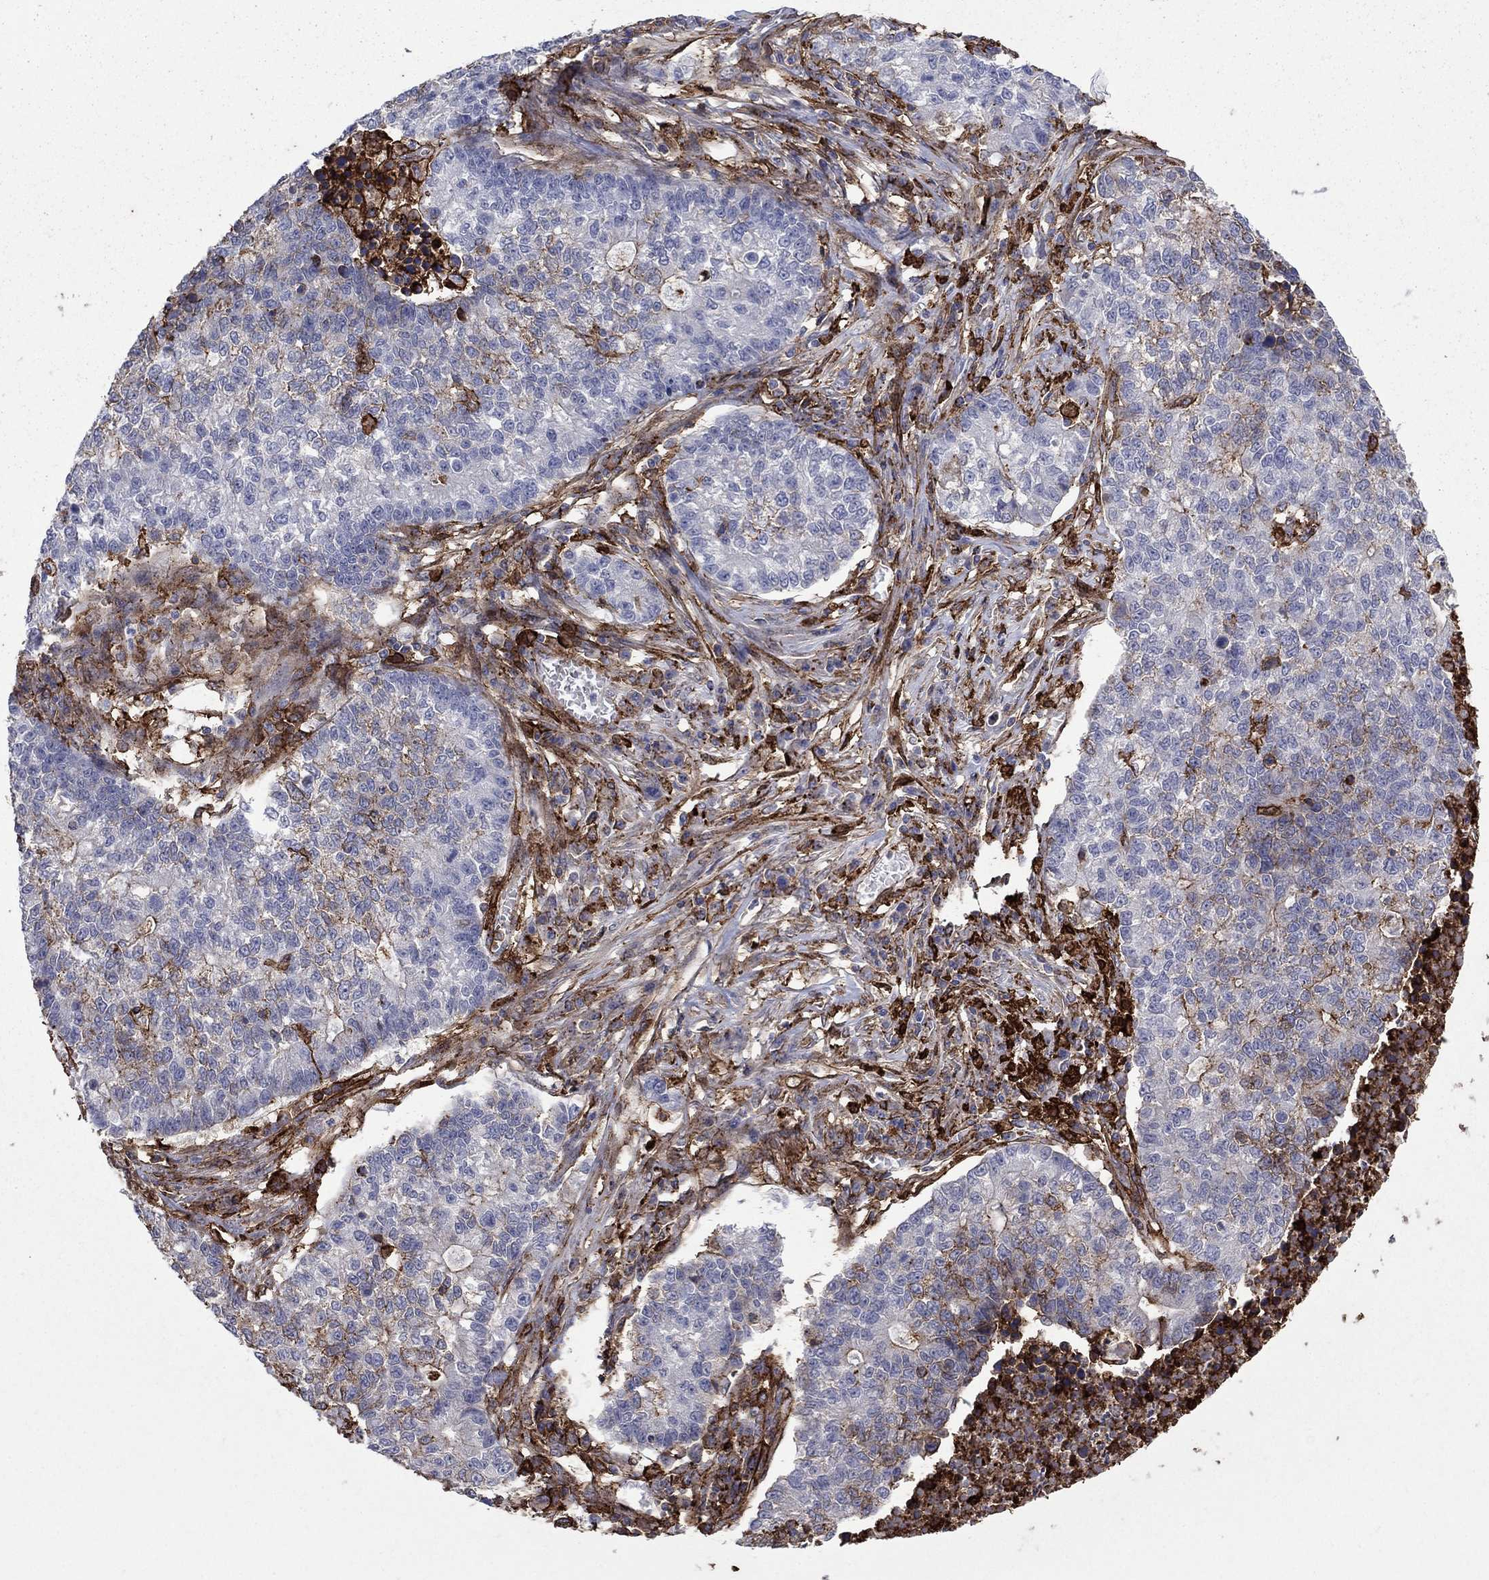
{"staining": {"intensity": "negative", "quantity": "none", "location": "none"}, "tissue": "lung cancer", "cell_type": "Tumor cells", "image_type": "cancer", "snomed": [{"axis": "morphology", "description": "Adenocarcinoma, NOS"}, {"axis": "topography", "description": "Lung"}], "caption": "Protein analysis of adenocarcinoma (lung) displays no significant staining in tumor cells. (DAB immunohistochemistry, high magnification).", "gene": "PLAU", "patient": {"sex": "male", "age": 57}}